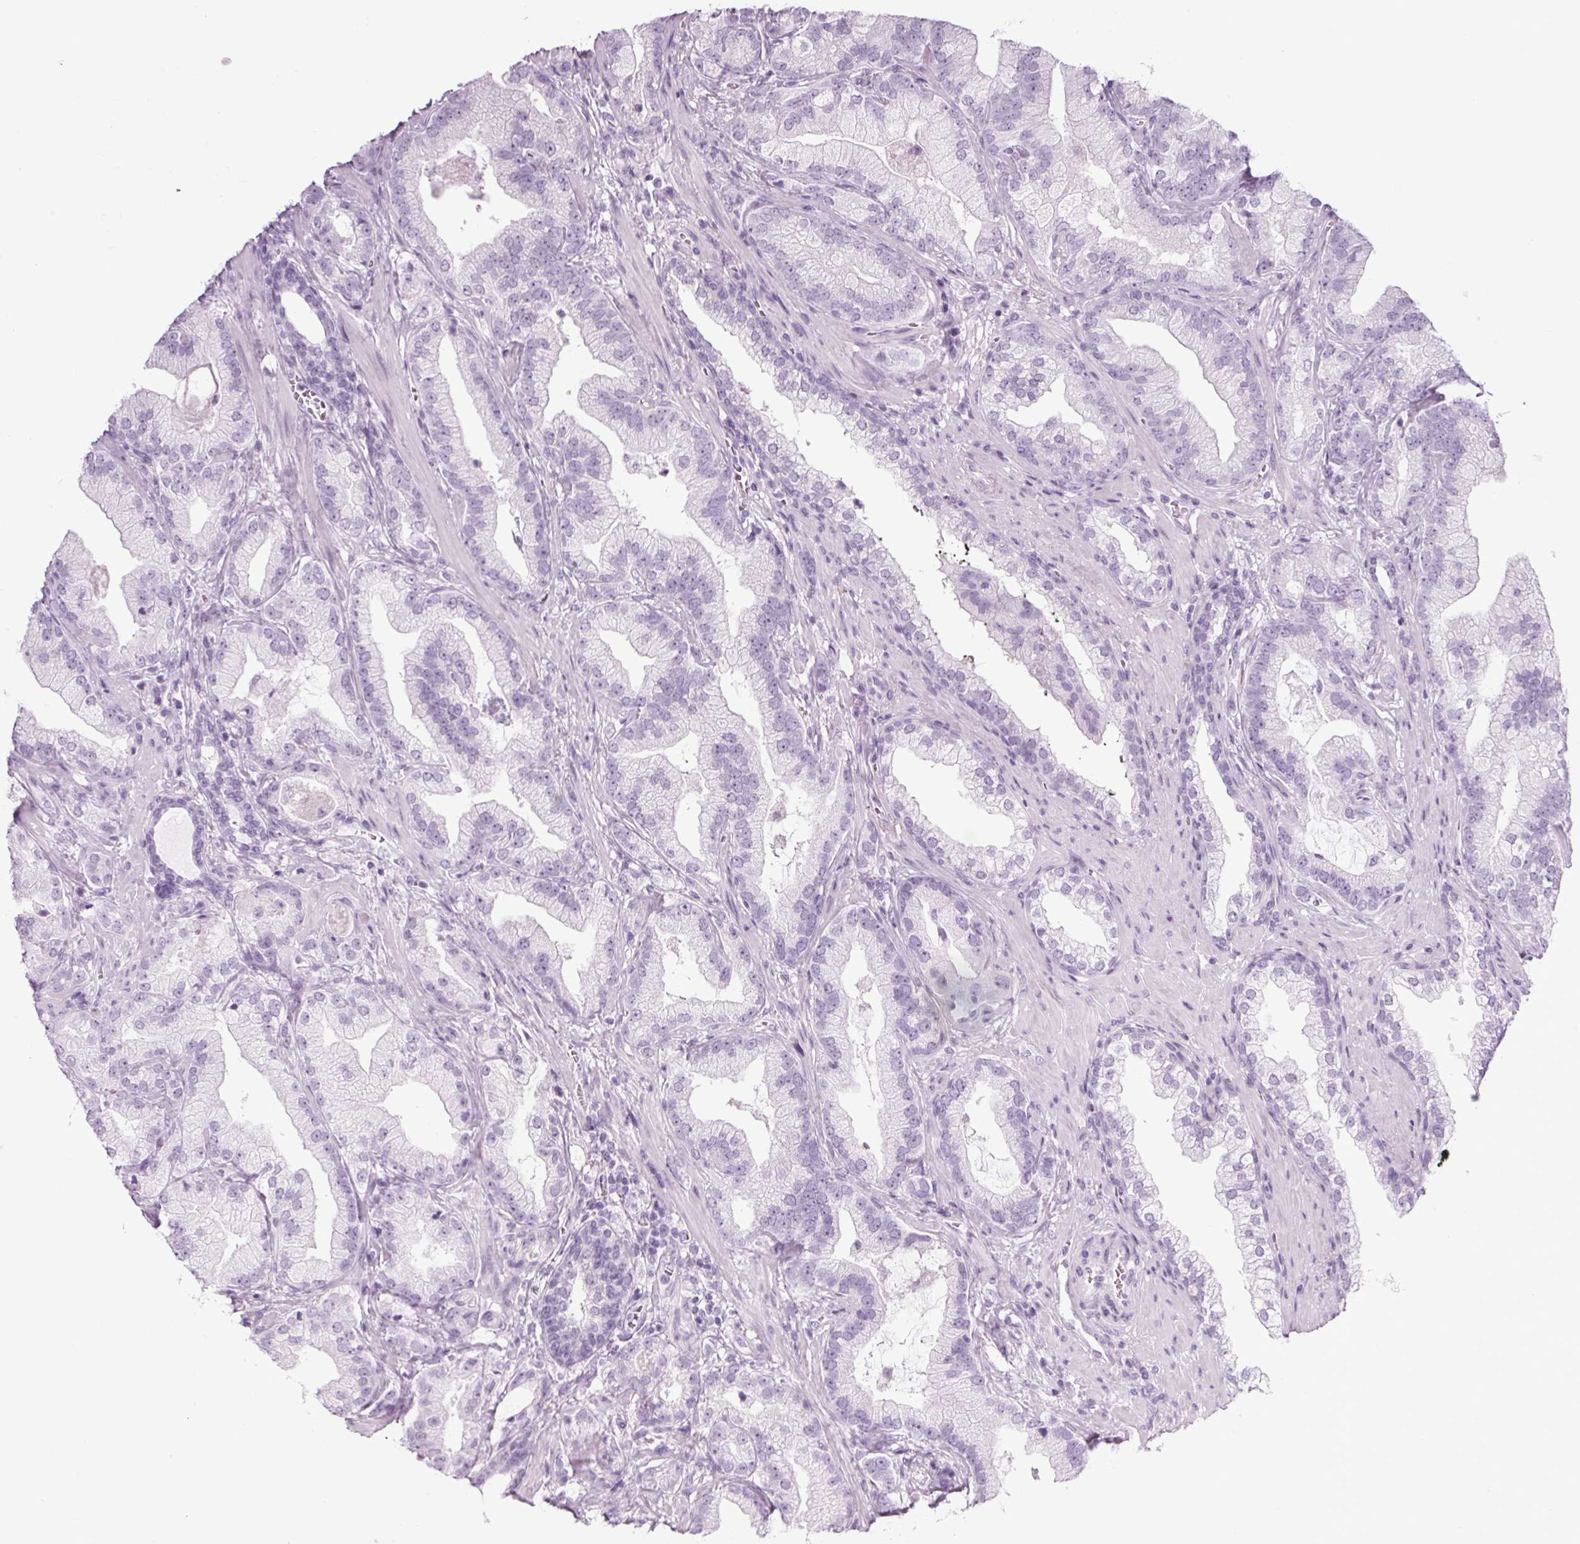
{"staining": {"intensity": "negative", "quantity": "none", "location": "none"}, "tissue": "prostate cancer", "cell_type": "Tumor cells", "image_type": "cancer", "snomed": [{"axis": "morphology", "description": "Adenocarcinoma, Low grade"}, {"axis": "topography", "description": "Prostate"}], "caption": "Immunohistochemistry image of neoplastic tissue: human prostate cancer (adenocarcinoma (low-grade)) stained with DAB displays no significant protein staining in tumor cells.", "gene": "PPP1R1A", "patient": {"sex": "male", "age": 62}}